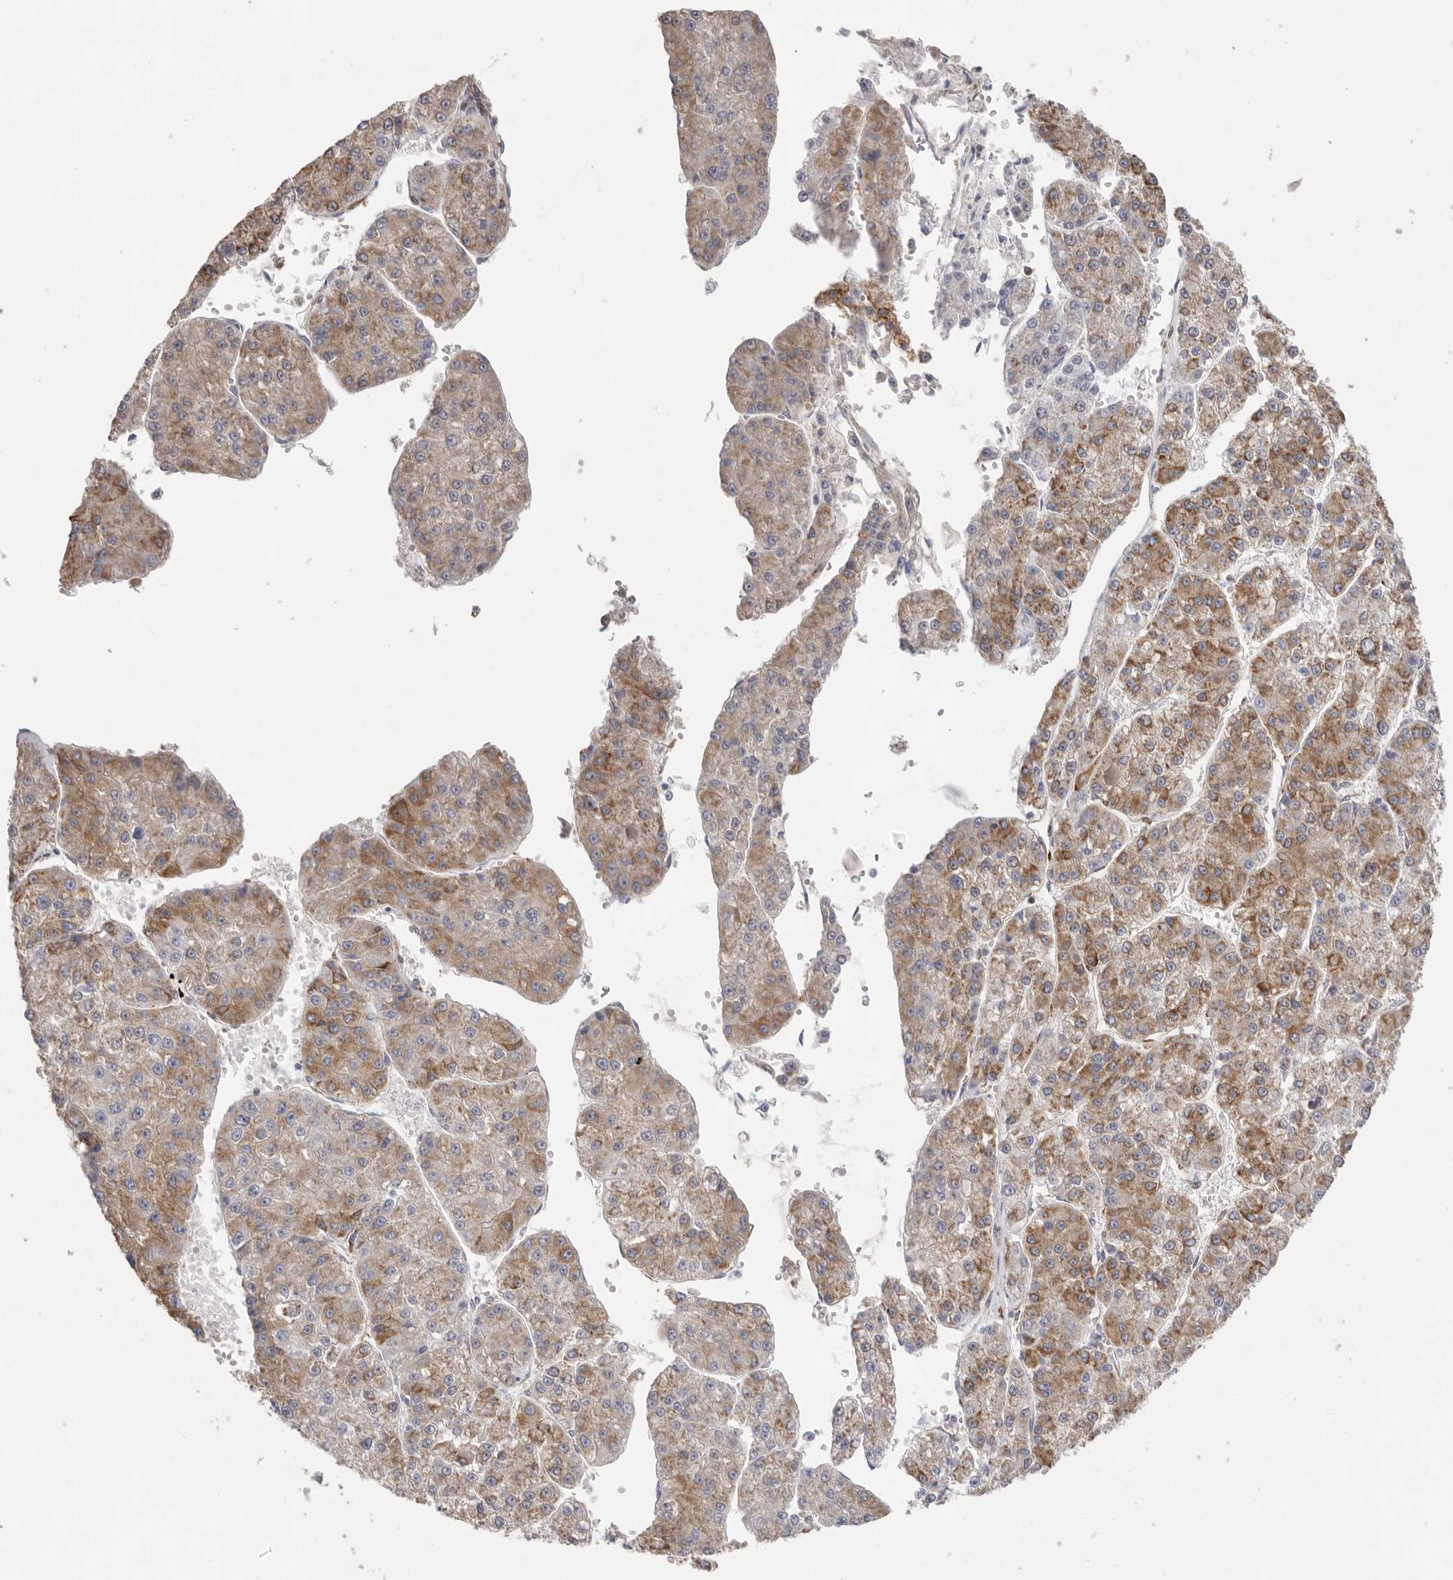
{"staining": {"intensity": "moderate", "quantity": ">75%", "location": "cytoplasmic/membranous"}, "tissue": "liver cancer", "cell_type": "Tumor cells", "image_type": "cancer", "snomed": [{"axis": "morphology", "description": "Carcinoma, Hepatocellular, NOS"}, {"axis": "topography", "description": "Liver"}], "caption": "The immunohistochemical stain labels moderate cytoplasmic/membranous positivity in tumor cells of liver cancer (hepatocellular carcinoma) tissue. (Brightfield microscopy of DAB IHC at high magnification).", "gene": "SERBP1", "patient": {"sex": "female", "age": 73}}